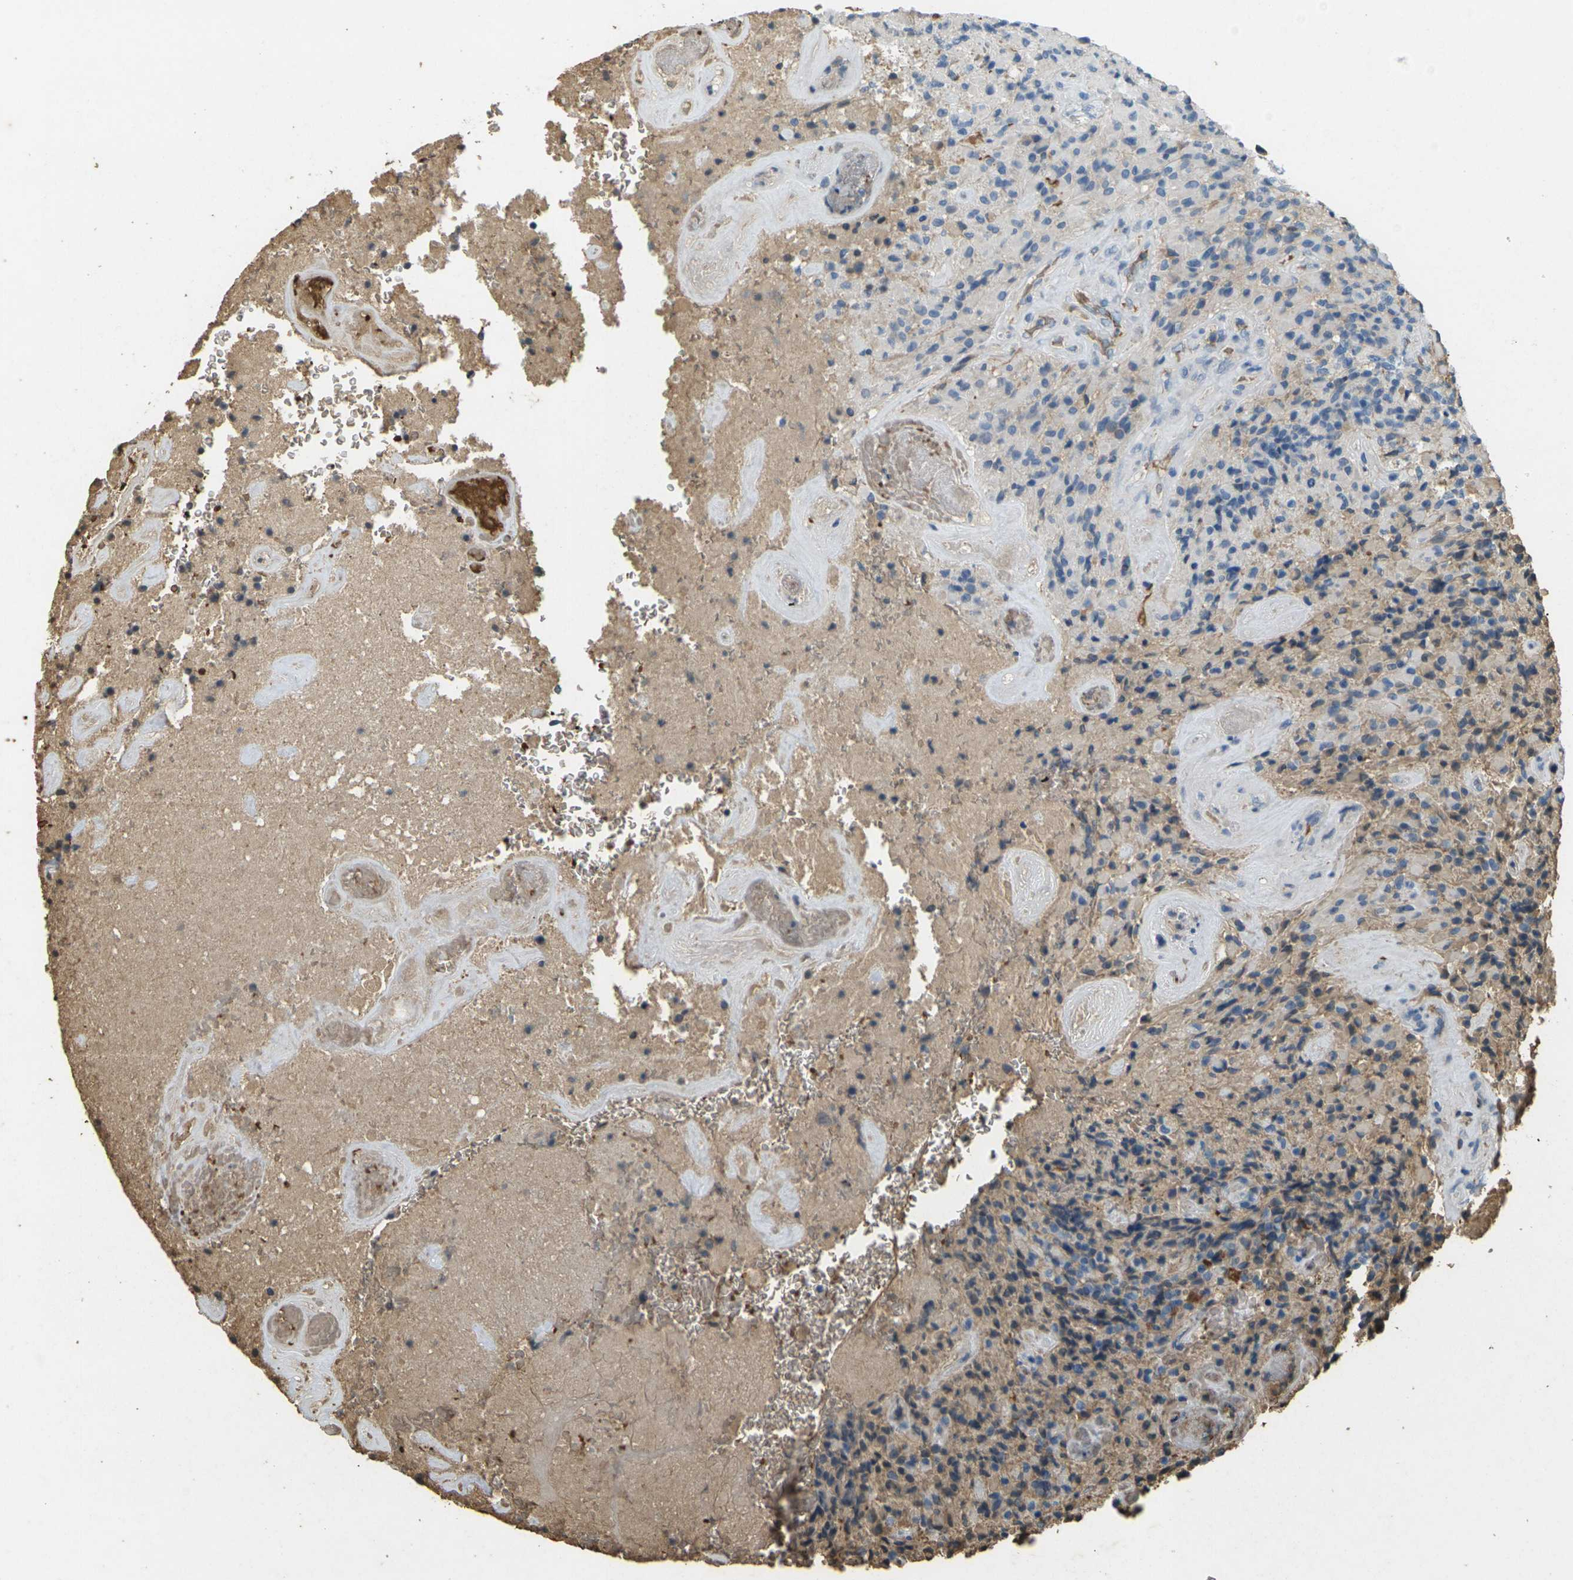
{"staining": {"intensity": "weak", "quantity": "<25%", "location": "cytoplasmic/membranous"}, "tissue": "glioma", "cell_type": "Tumor cells", "image_type": "cancer", "snomed": [{"axis": "morphology", "description": "Glioma, malignant, High grade"}, {"axis": "topography", "description": "Brain"}], "caption": "Micrograph shows no protein positivity in tumor cells of high-grade glioma (malignant) tissue. Nuclei are stained in blue.", "gene": "HBB", "patient": {"sex": "male", "age": 71}}